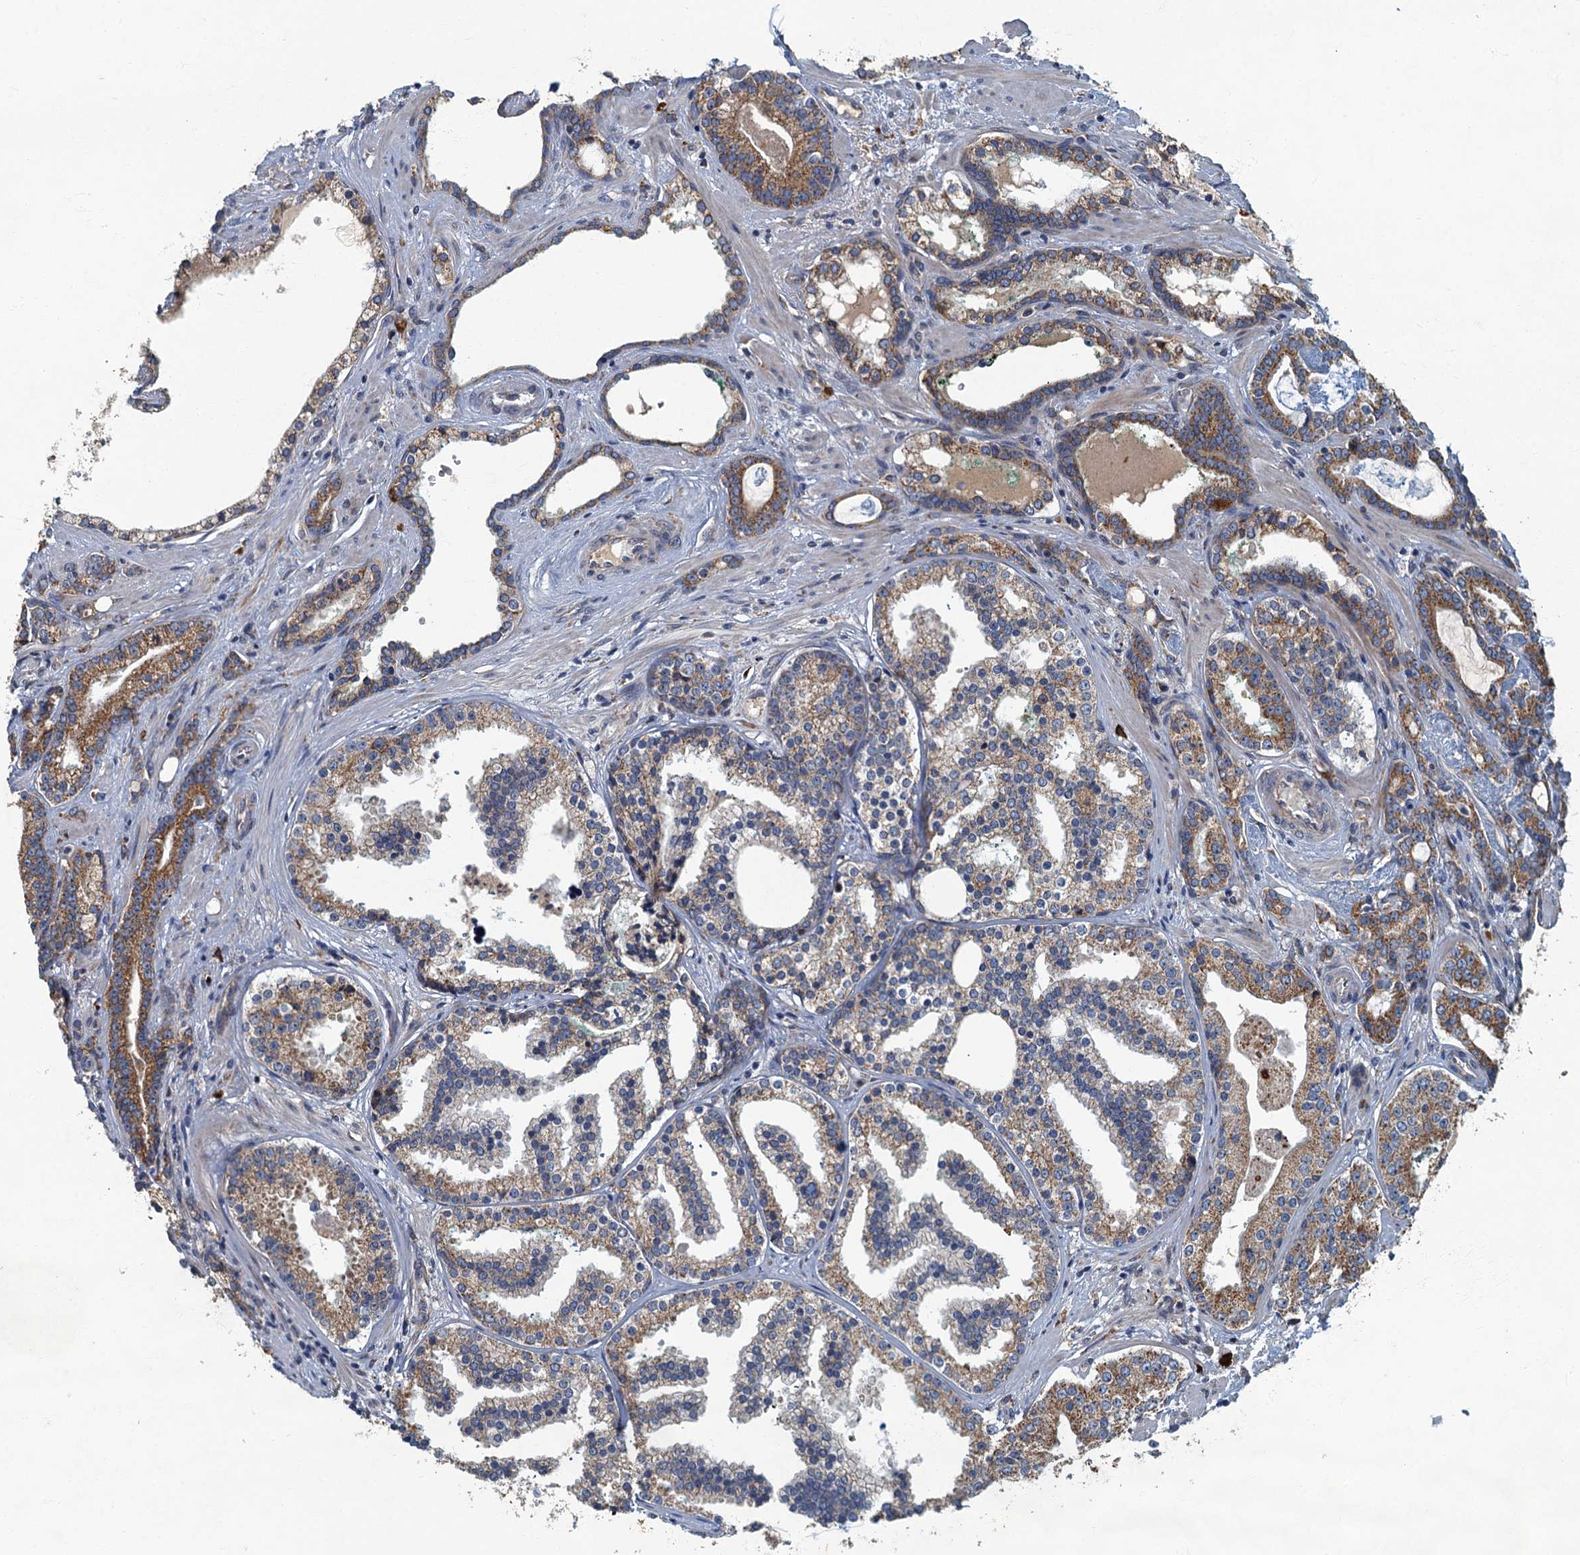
{"staining": {"intensity": "moderate", "quantity": "25%-75%", "location": "cytoplasmic/membranous"}, "tissue": "prostate cancer", "cell_type": "Tumor cells", "image_type": "cancer", "snomed": [{"axis": "morphology", "description": "Adenocarcinoma, High grade"}, {"axis": "topography", "description": "Prostate"}], "caption": "Immunohistochemical staining of human prostate cancer (high-grade adenocarcinoma) shows medium levels of moderate cytoplasmic/membranous protein expression in about 25%-75% of tumor cells.", "gene": "SPDYC", "patient": {"sex": "male", "age": 58}}